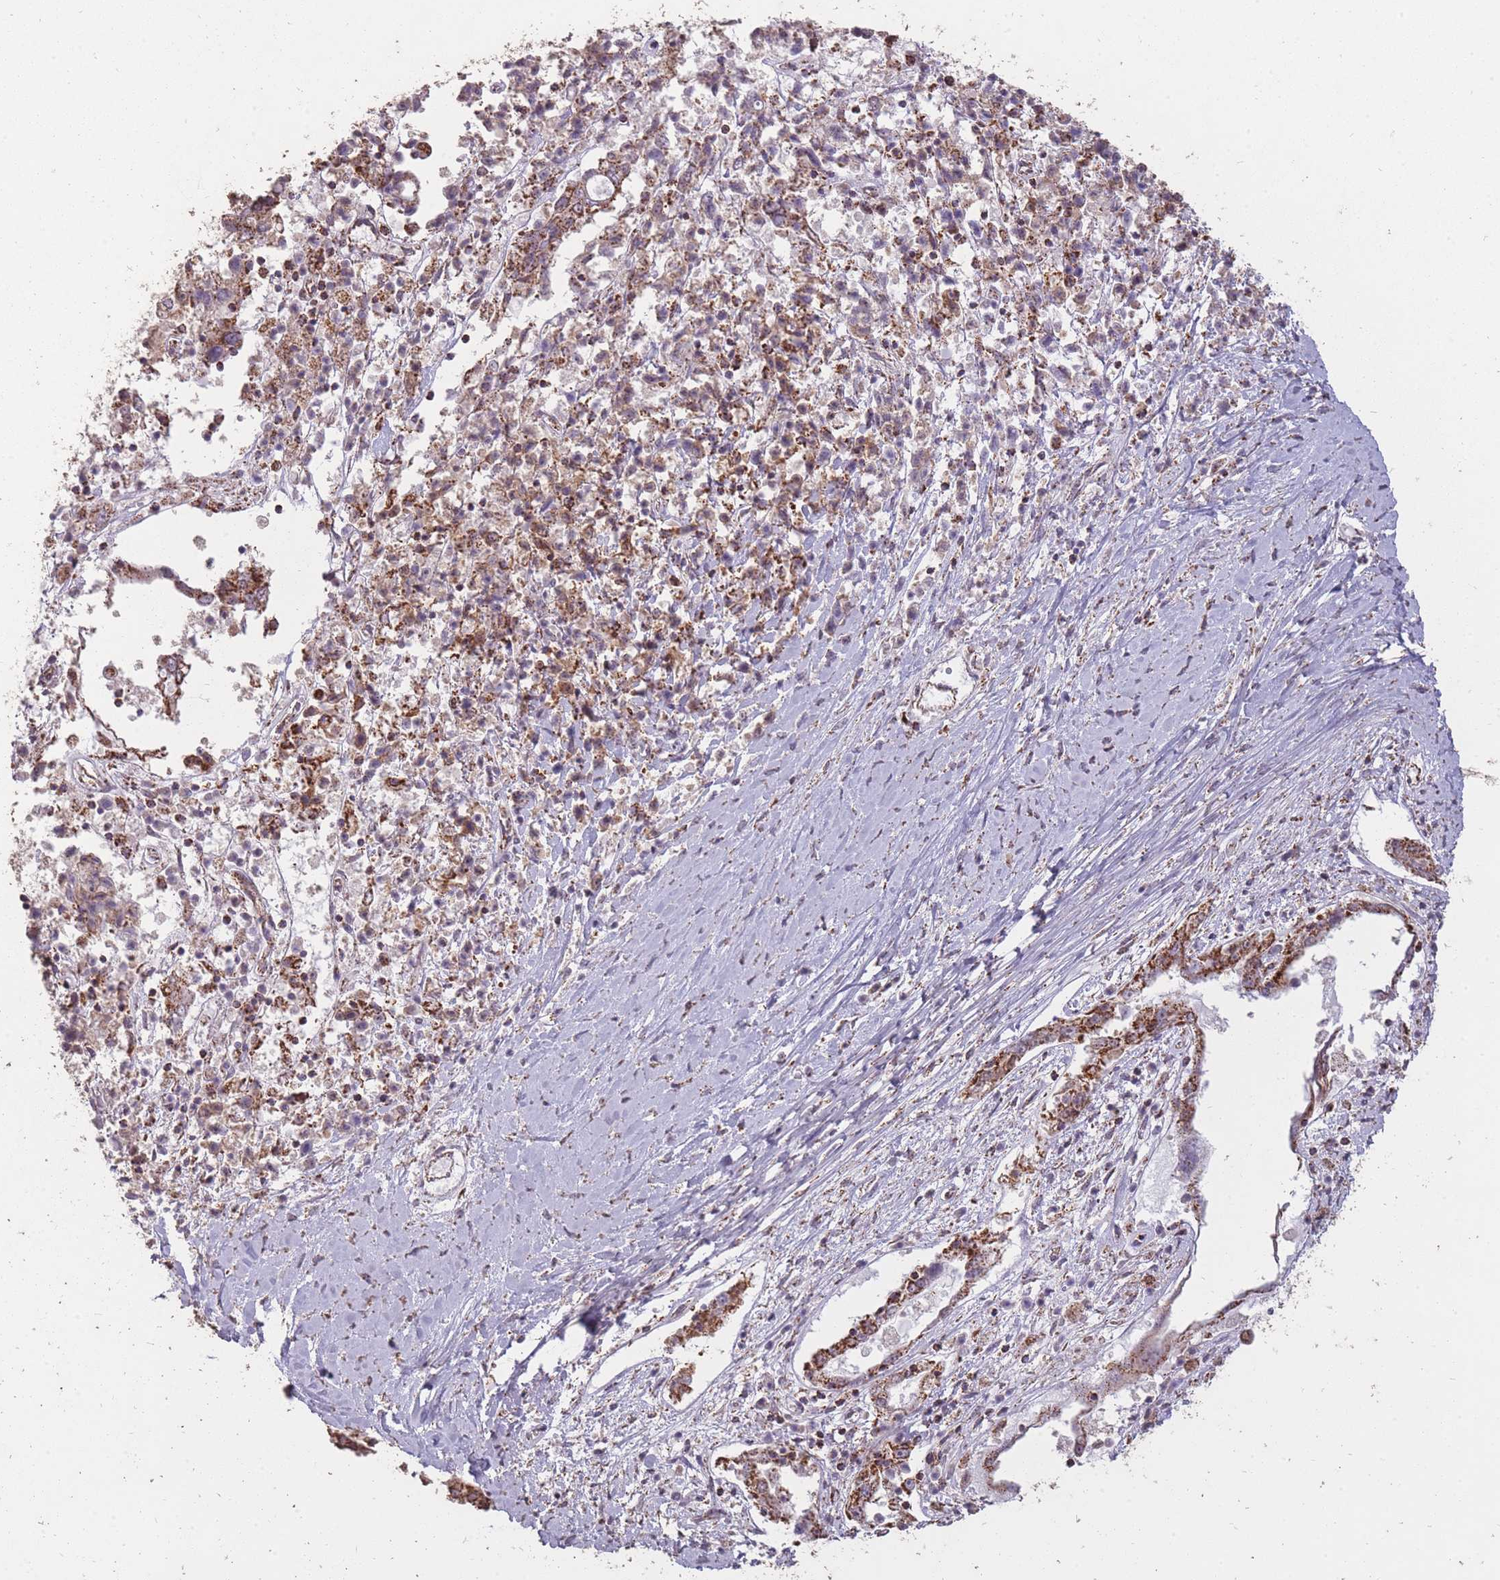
{"staining": {"intensity": "strong", "quantity": "25%-75%", "location": "cytoplasmic/membranous"}, "tissue": "ovarian cancer", "cell_type": "Tumor cells", "image_type": "cancer", "snomed": [{"axis": "morphology", "description": "Carcinoma, endometroid"}, {"axis": "topography", "description": "Ovary"}], "caption": "Strong cytoplasmic/membranous staining is identified in approximately 25%-75% of tumor cells in ovarian cancer (endometroid carcinoma).", "gene": "CNOT8", "patient": {"sex": "female", "age": 62}}